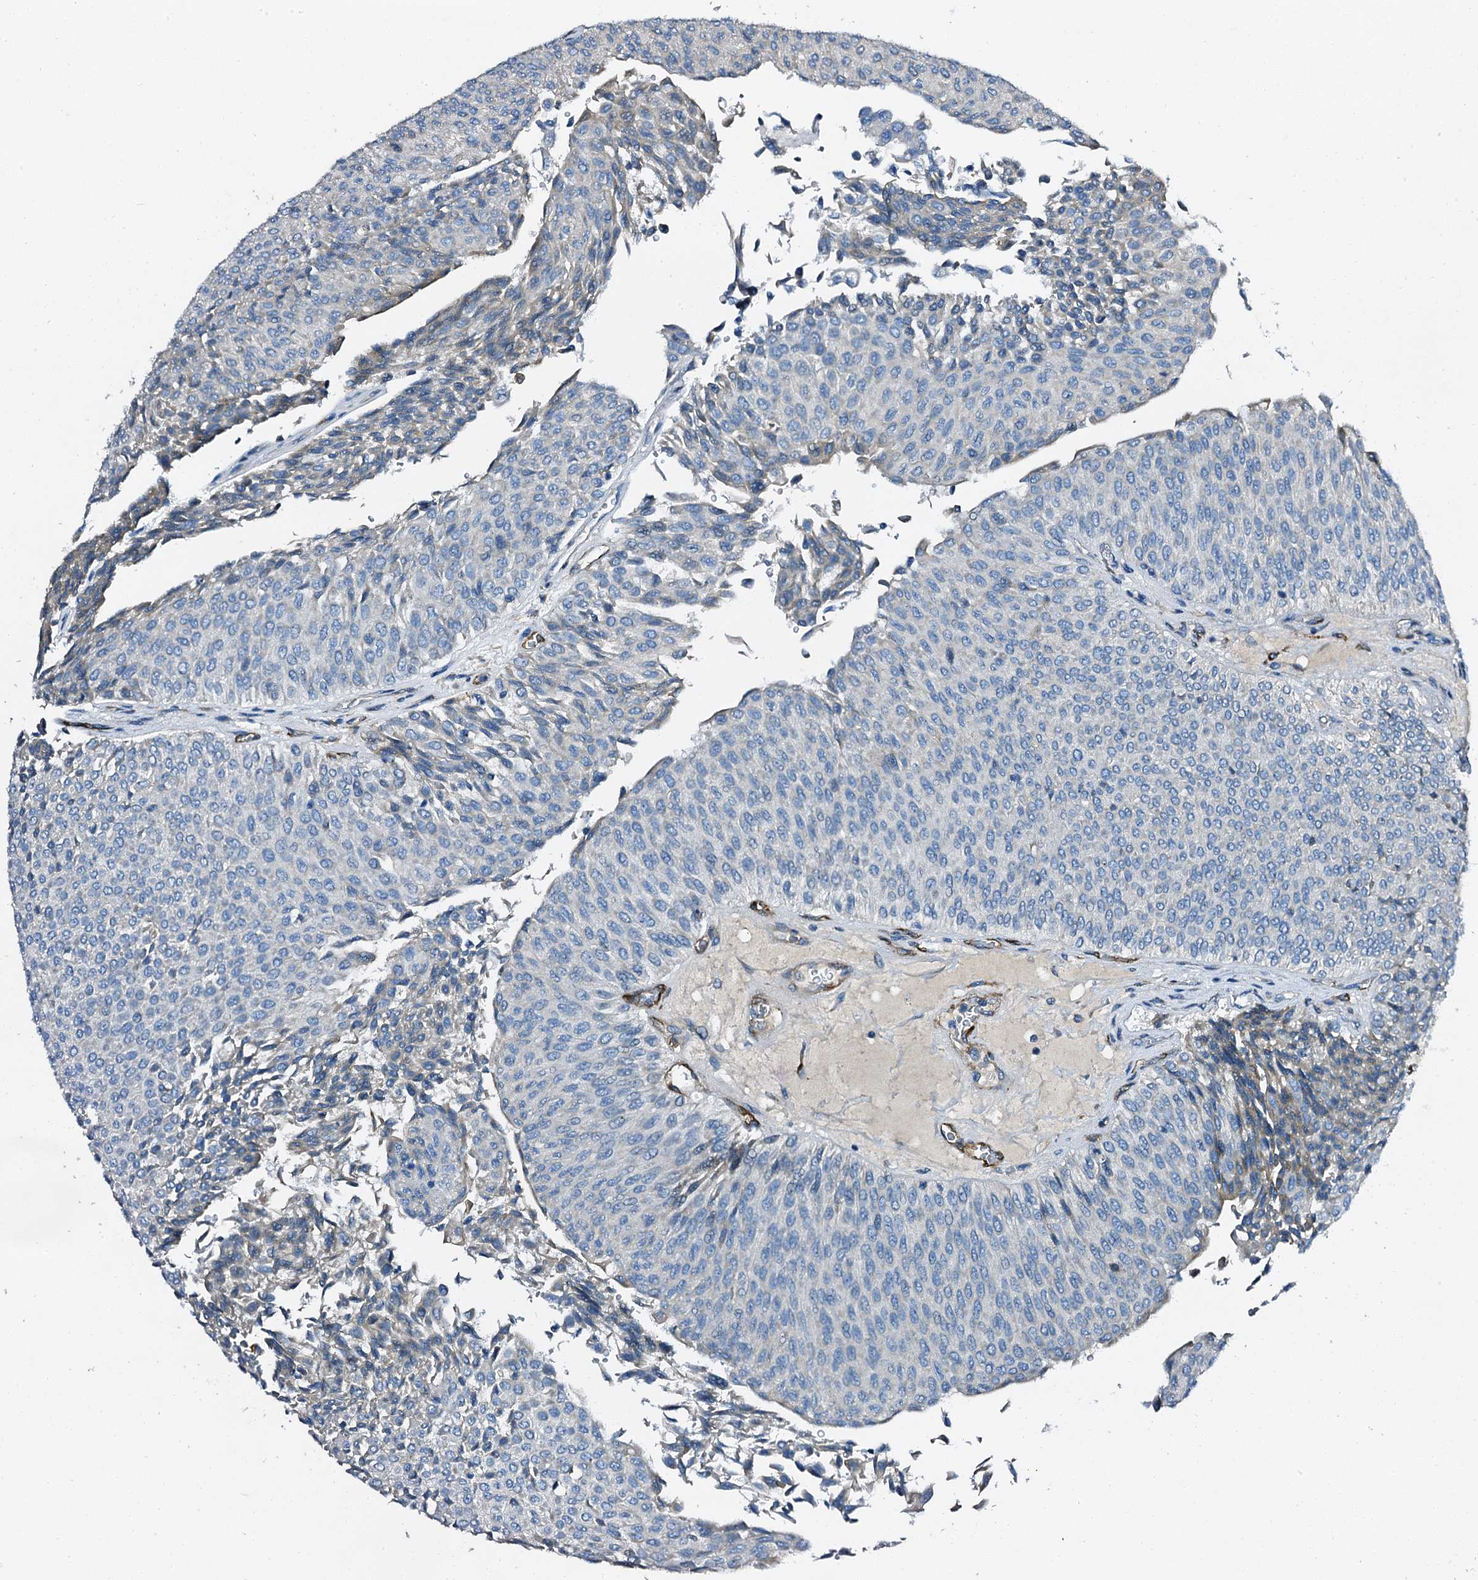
{"staining": {"intensity": "negative", "quantity": "none", "location": "none"}, "tissue": "urothelial cancer", "cell_type": "Tumor cells", "image_type": "cancer", "snomed": [{"axis": "morphology", "description": "Urothelial carcinoma, Low grade"}, {"axis": "topography", "description": "Urinary bladder"}], "caption": "Tumor cells are negative for brown protein staining in low-grade urothelial carcinoma.", "gene": "DBX1", "patient": {"sex": "male", "age": 78}}